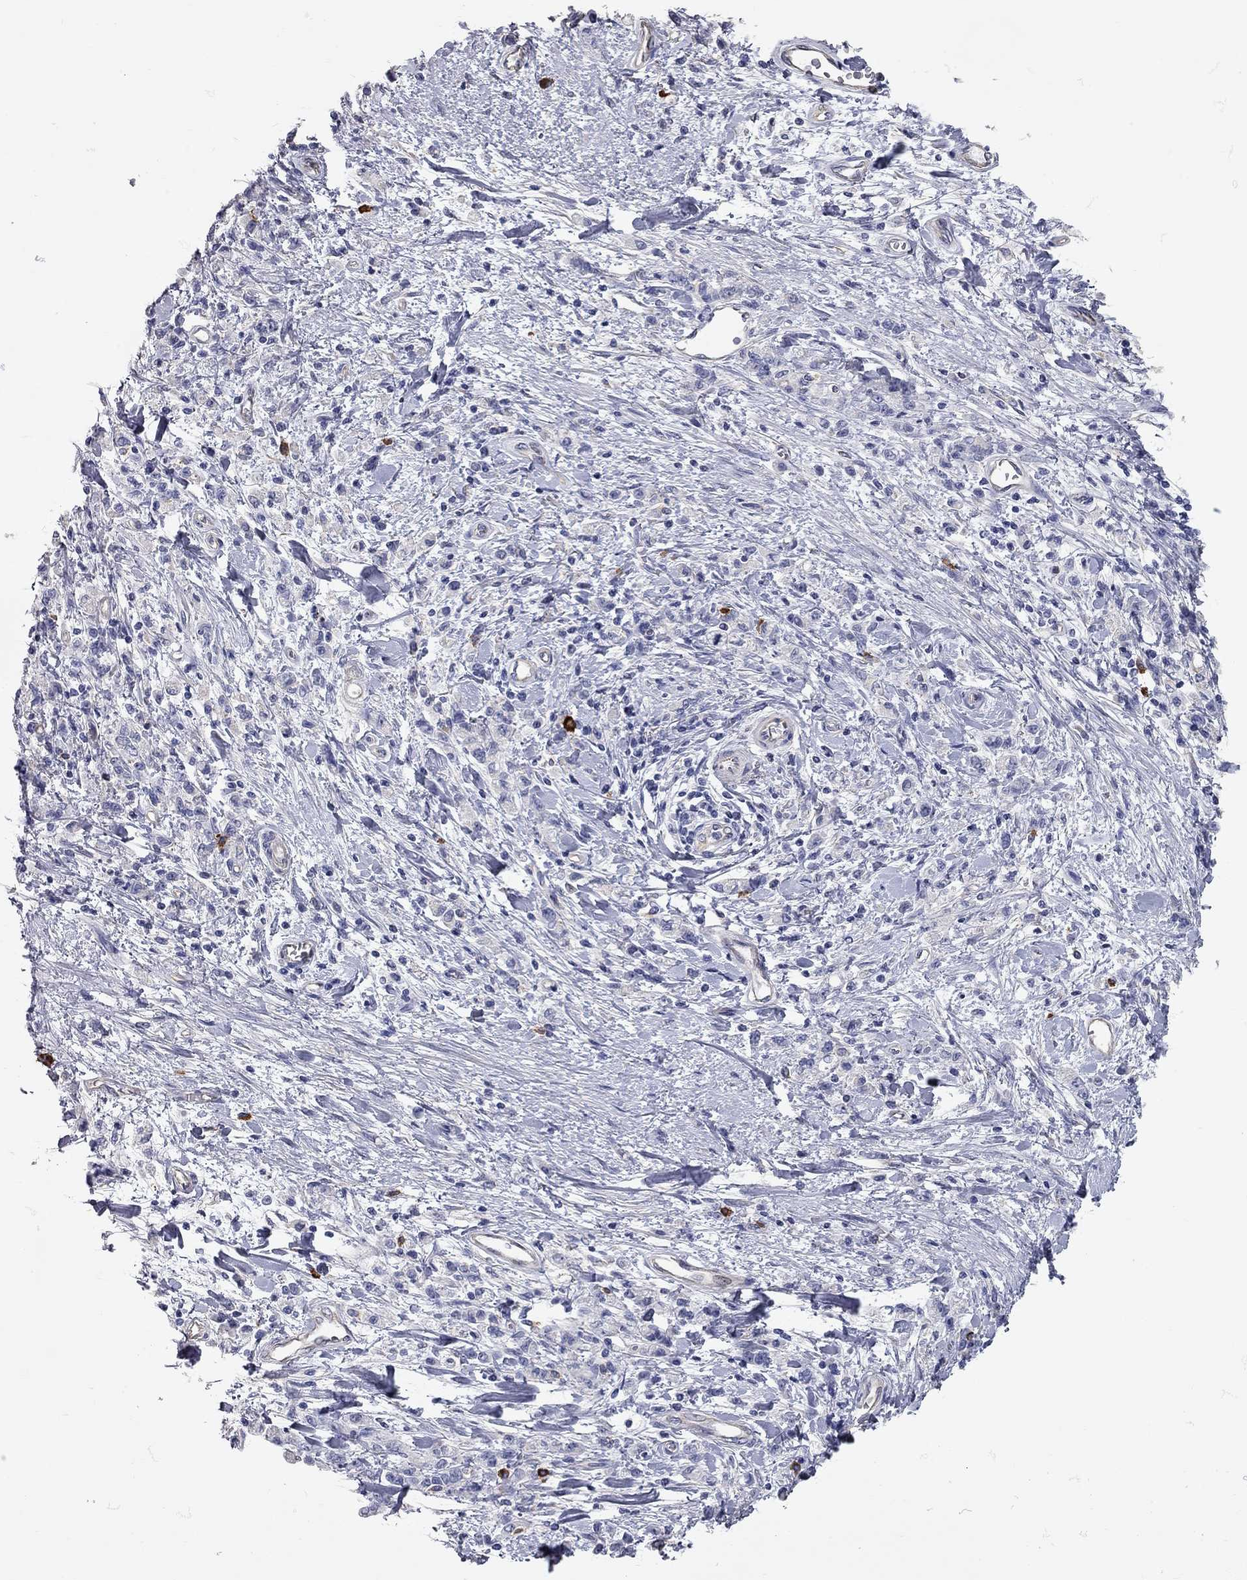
{"staining": {"intensity": "negative", "quantity": "none", "location": "none"}, "tissue": "stomach cancer", "cell_type": "Tumor cells", "image_type": "cancer", "snomed": [{"axis": "morphology", "description": "Adenocarcinoma, NOS"}, {"axis": "topography", "description": "Stomach"}], "caption": "Immunohistochemistry image of stomach cancer stained for a protein (brown), which exhibits no expression in tumor cells.", "gene": "C10orf90", "patient": {"sex": "male", "age": 77}}